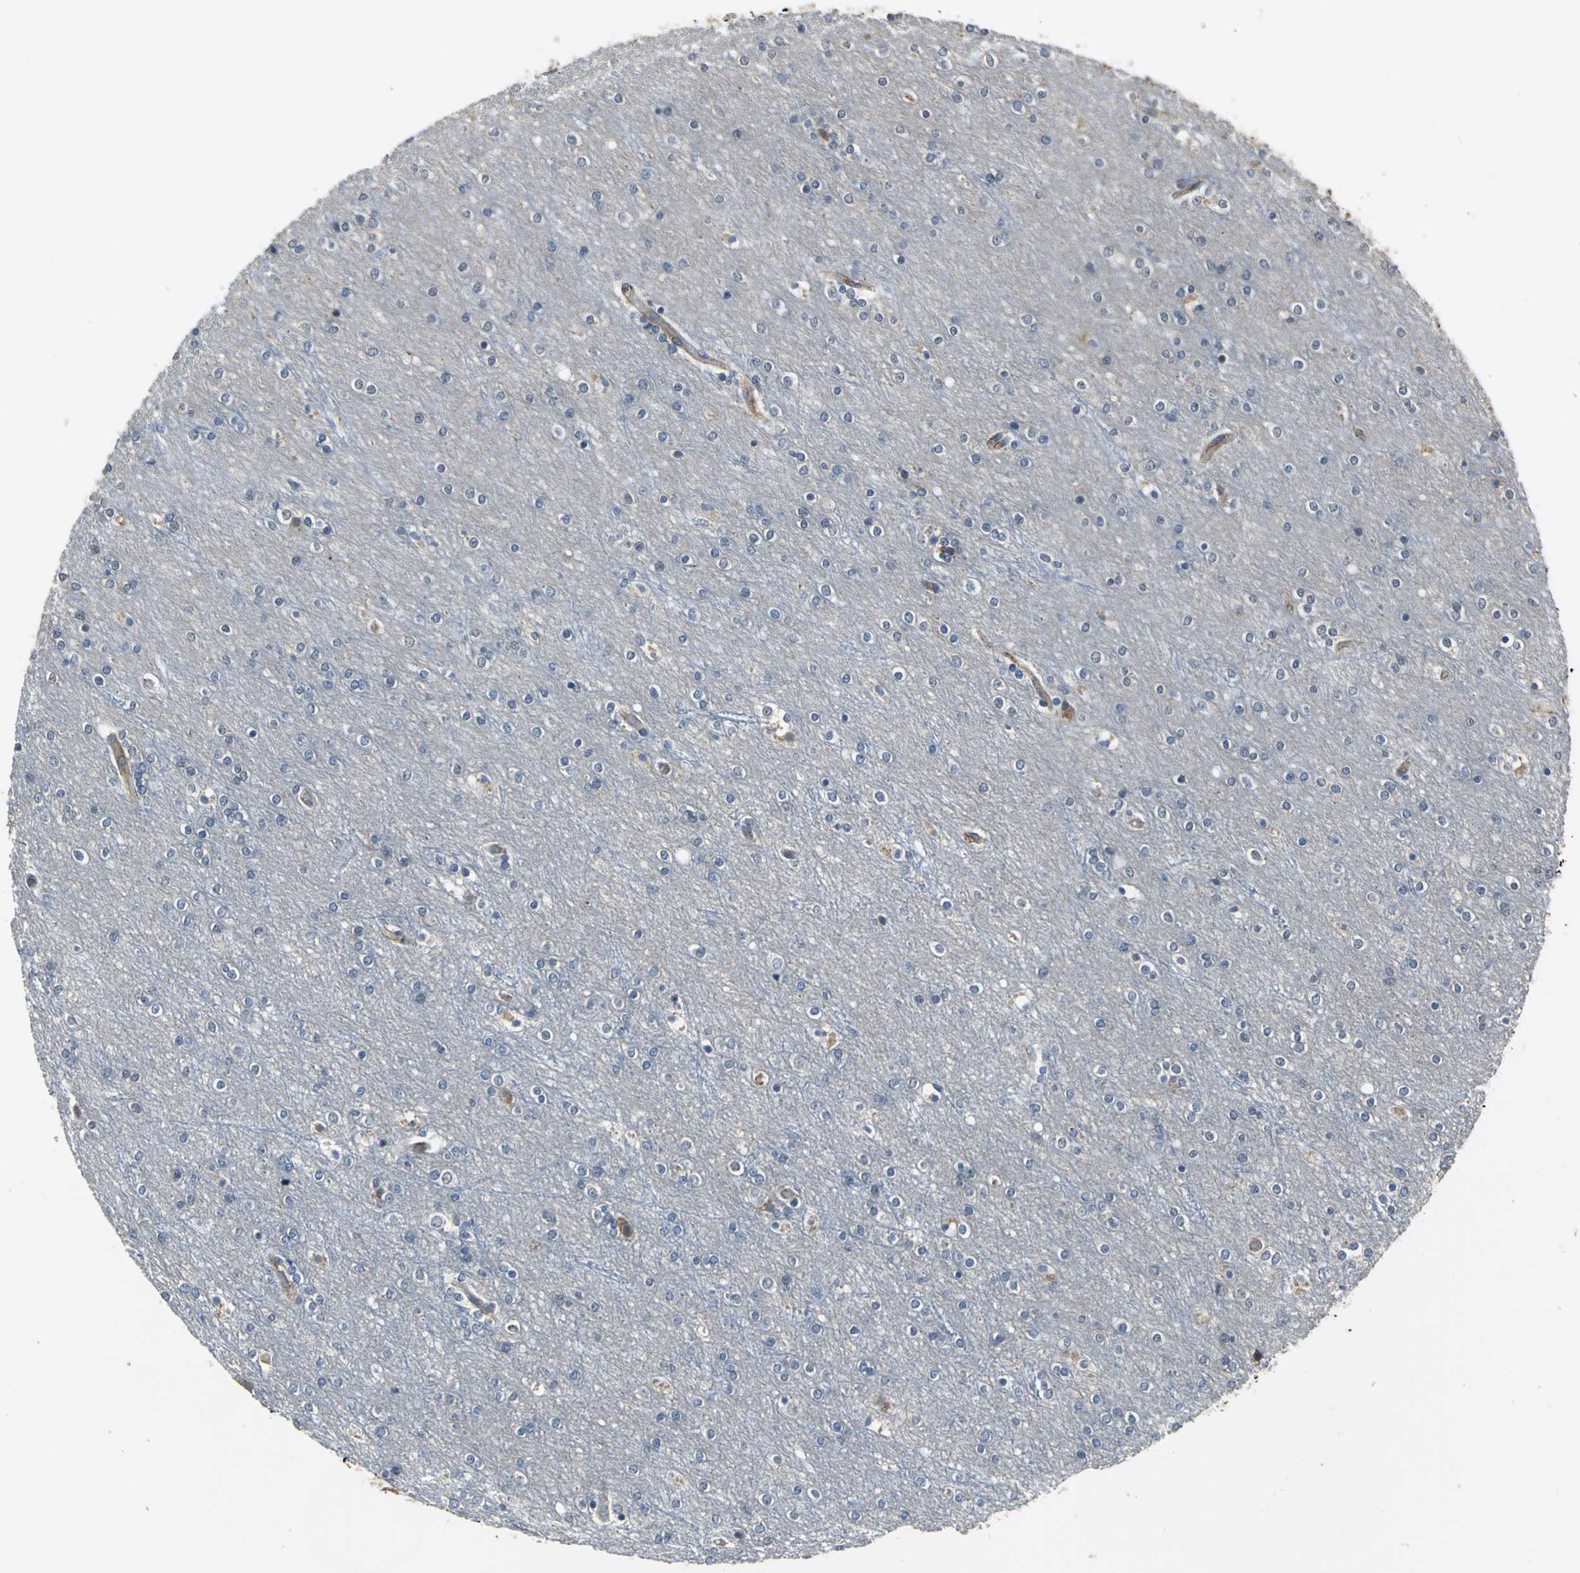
{"staining": {"intensity": "moderate", "quantity": ">75%", "location": "cytoplasmic/membranous"}, "tissue": "cerebral cortex", "cell_type": "Endothelial cells", "image_type": "normal", "snomed": [{"axis": "morphology", "description": "Normal tissue, NOS"}, {"axis": "topography", "description": "Cerebral cortex"}], "caption": "There is medium levels of moderate cytoplasmic/membranous positivity in endothelial cells of unremarkable cerebral cortex, as demonstrated by immunohistochemical staining (brown color).", "gene": "OCLN", "patient": {"sex": "female", "age": 54}}